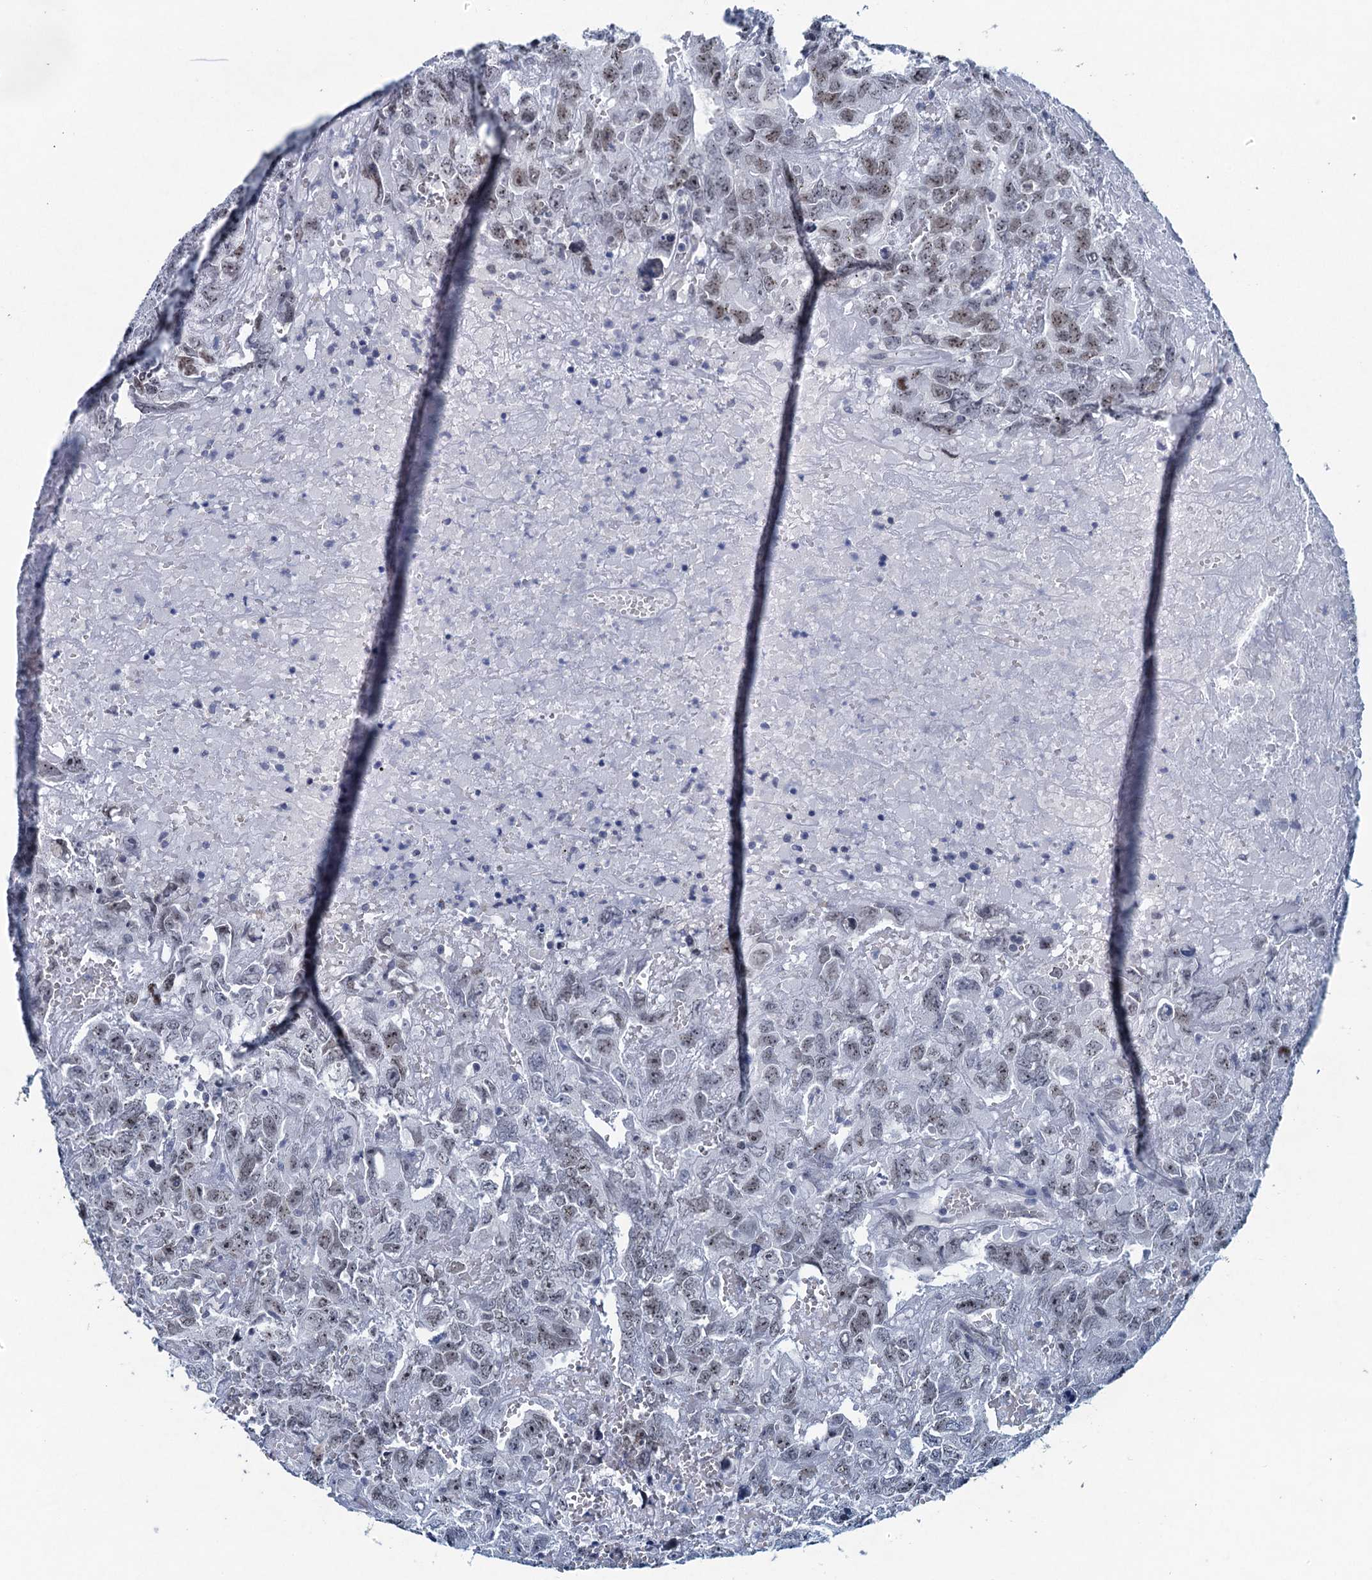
{"staining": {"intensity": "weak", "quantity": ">75%", "location": "nuclear"}, "tissue": "testis cancer", "cell_type": "Tumor cells", "image_type": "cancer", "snomed": [{"axis": "morphology", "description": "Carcinoma, Embryonal, NOS"}, {"axis": "topography", "description": "Testis"}], "caption": "Protein staining by immunohistochemistry (IHC) displays weak nuclear staining in approximately >75% of tumor cells in testis cancer (embryonal carcinoma). (Stains: DAB in brown, nuclei in blue, Microscopy: brightfield microscopy at high magnification).", "gene": "HAPSTR1", "patient": {"sex": "male", "age": 45}}